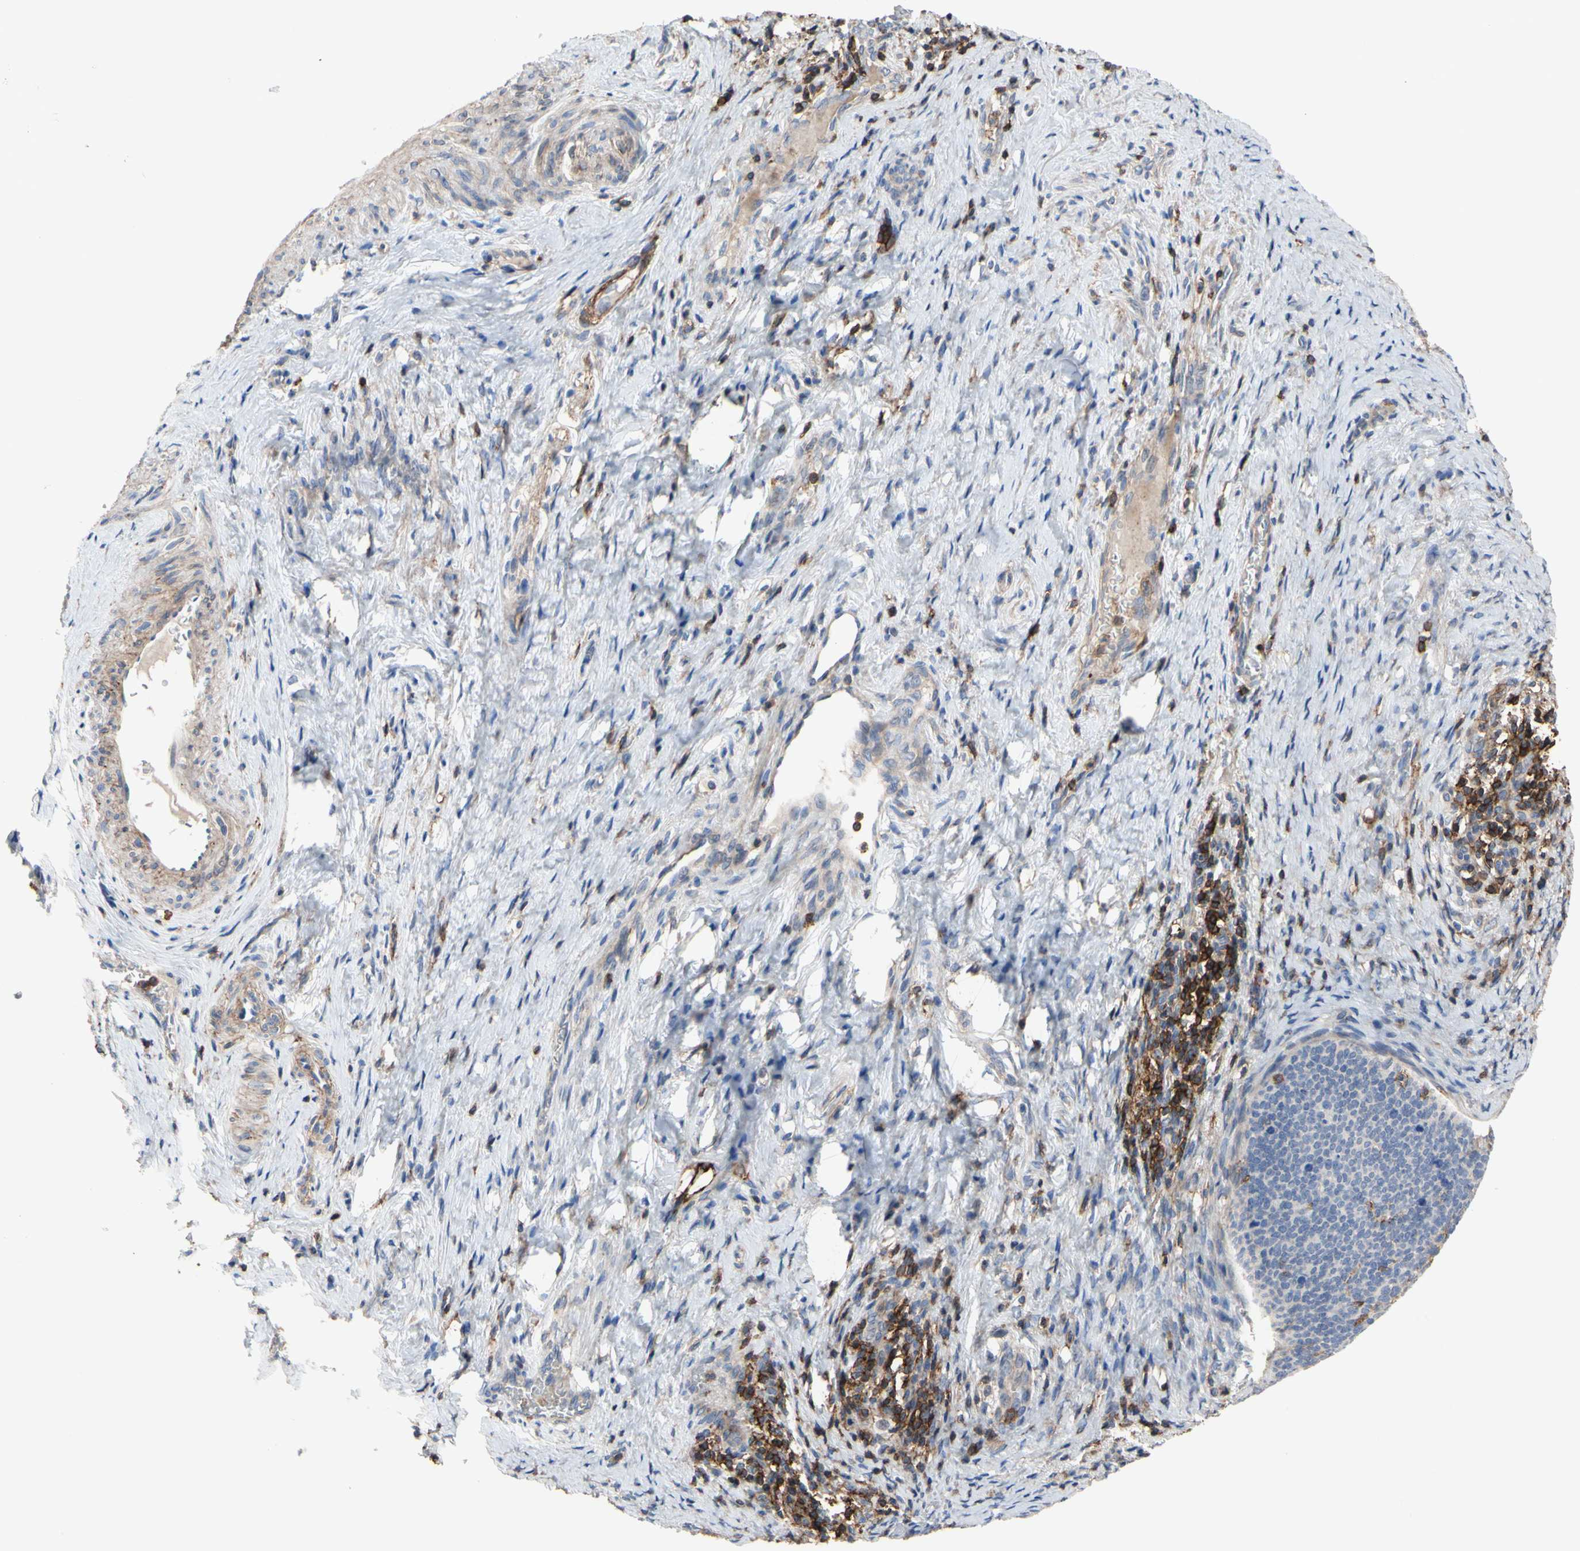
{"staining": {"intensity": "weak", "quantity": ">75%", "location": "cytoplasmic/membranous"}, "tissue": "cervical cancer", "cell_type": "Tumor cells", "image_type": "cancer", "snomed": [{"axis": "morphology", "description": "Squamous cell carcinoma, NOS"}, {"axis": "topography", "description": "Cervix"}], "caption": "Immunohistochemistry (IHC) histopathology image of cervical squamous cell carcinoma stained for a protein (brown), which reveals low levels of weak cytoplasmic/membranous positivity in about >75% of tumor cells.", "gene": "ANXA6", "patient": {"sex": "female", "age": 33}}